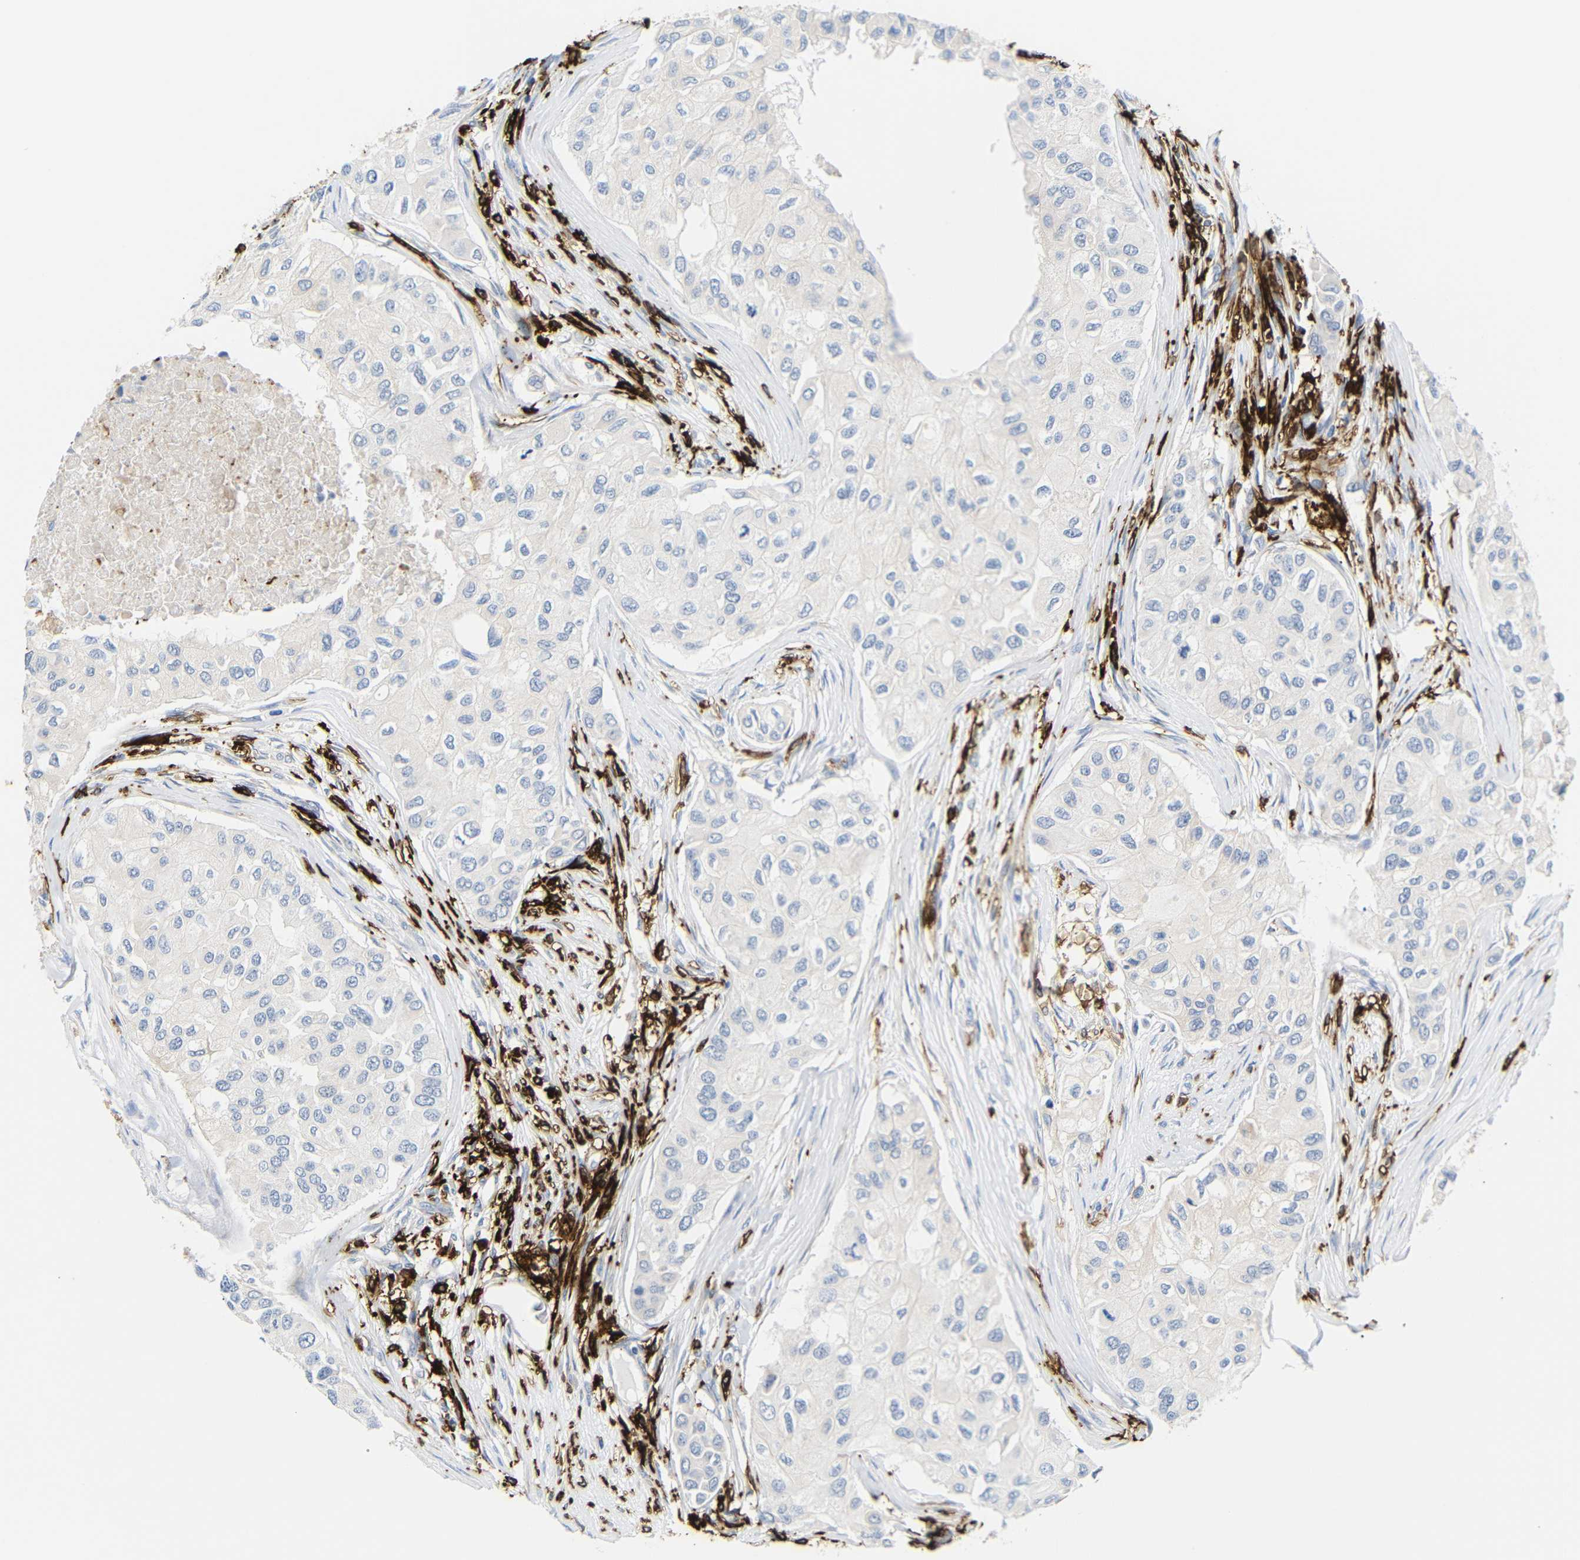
{"staining": {"intensity": "negative", "quantity": "none", "location": "none"}, "tissue": "breast cancer", "cell_type": "Tumor cells", "image_type": "cancer", "snomed": [{"axis": "morphology", "description": "Normal tissue, NOS"}, {"axis": "morphology", "description": "Duct carcinoma"}, {"axis": "topography", "description": "Breast"}], "caption": "A micrograph of breast cancer (invasive ductal carcinoma) stained for a protein demonstrates no brown staining in tumor cells. The staining is performed using DAB (3,3'-diaminobenzidine) brown chromogen with nuclei counter-stained in using hematoxylin.", "gene": "HLA-DQB1", "patient": {"sex": "female", "age": 49}}